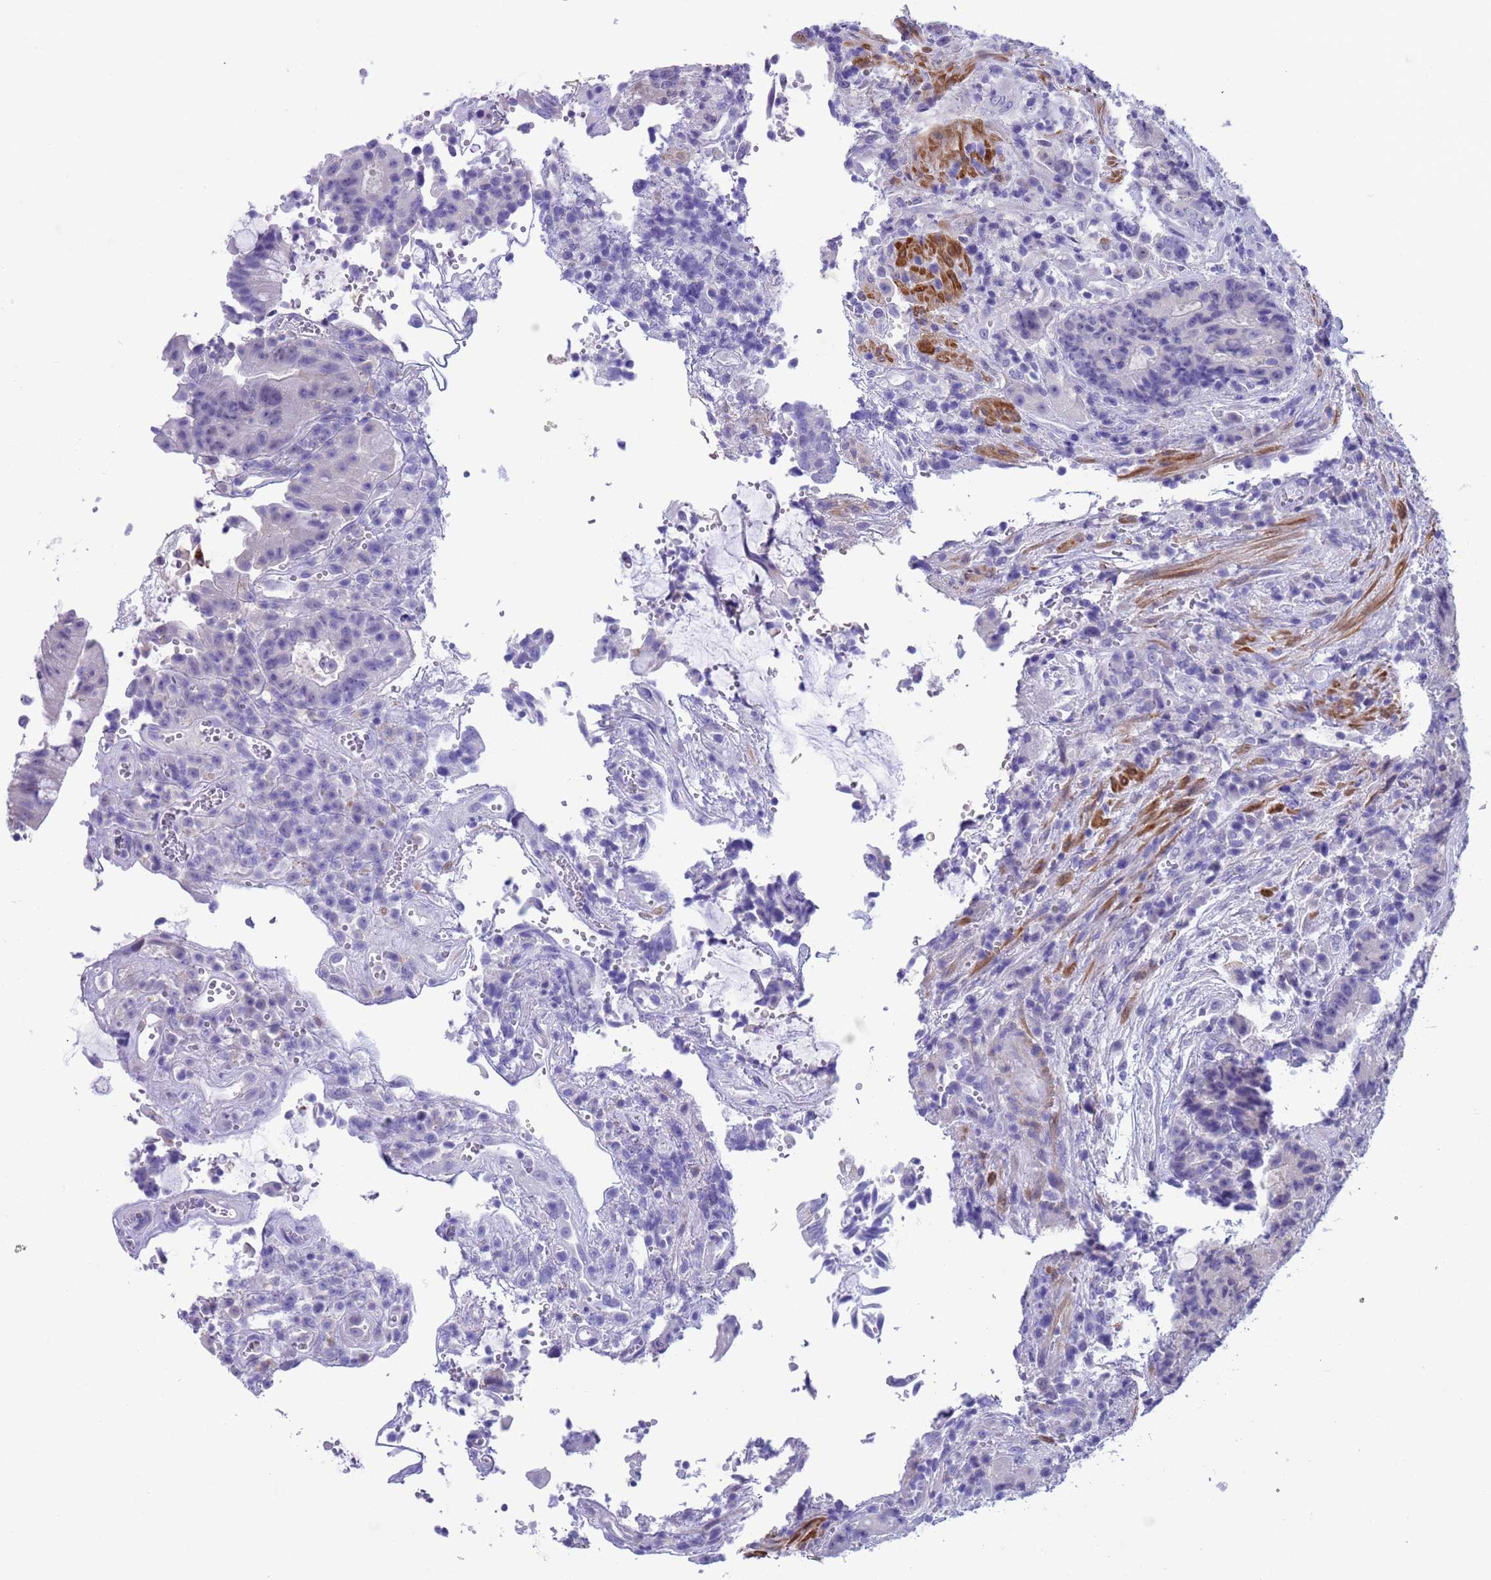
{"staining": {"intensity": "negative", "quantity": "none", "location": "none"}, "tissue": "colorectal cancer", "cell_type": "Tumor cells", "image_type": "cancer", "snomed": [{"axis": "morphology", "description": "Adenocarcinoma, NOS"}, {"axis": "topography", "description": "Rectum"}], "caption": "This is an immunohistochemistry (IHC) histopathology image of human colorectal cancer. There is no expression in tumor cells.", "gene": "USP38", "patient": {"sex": "male", "age": 69}}